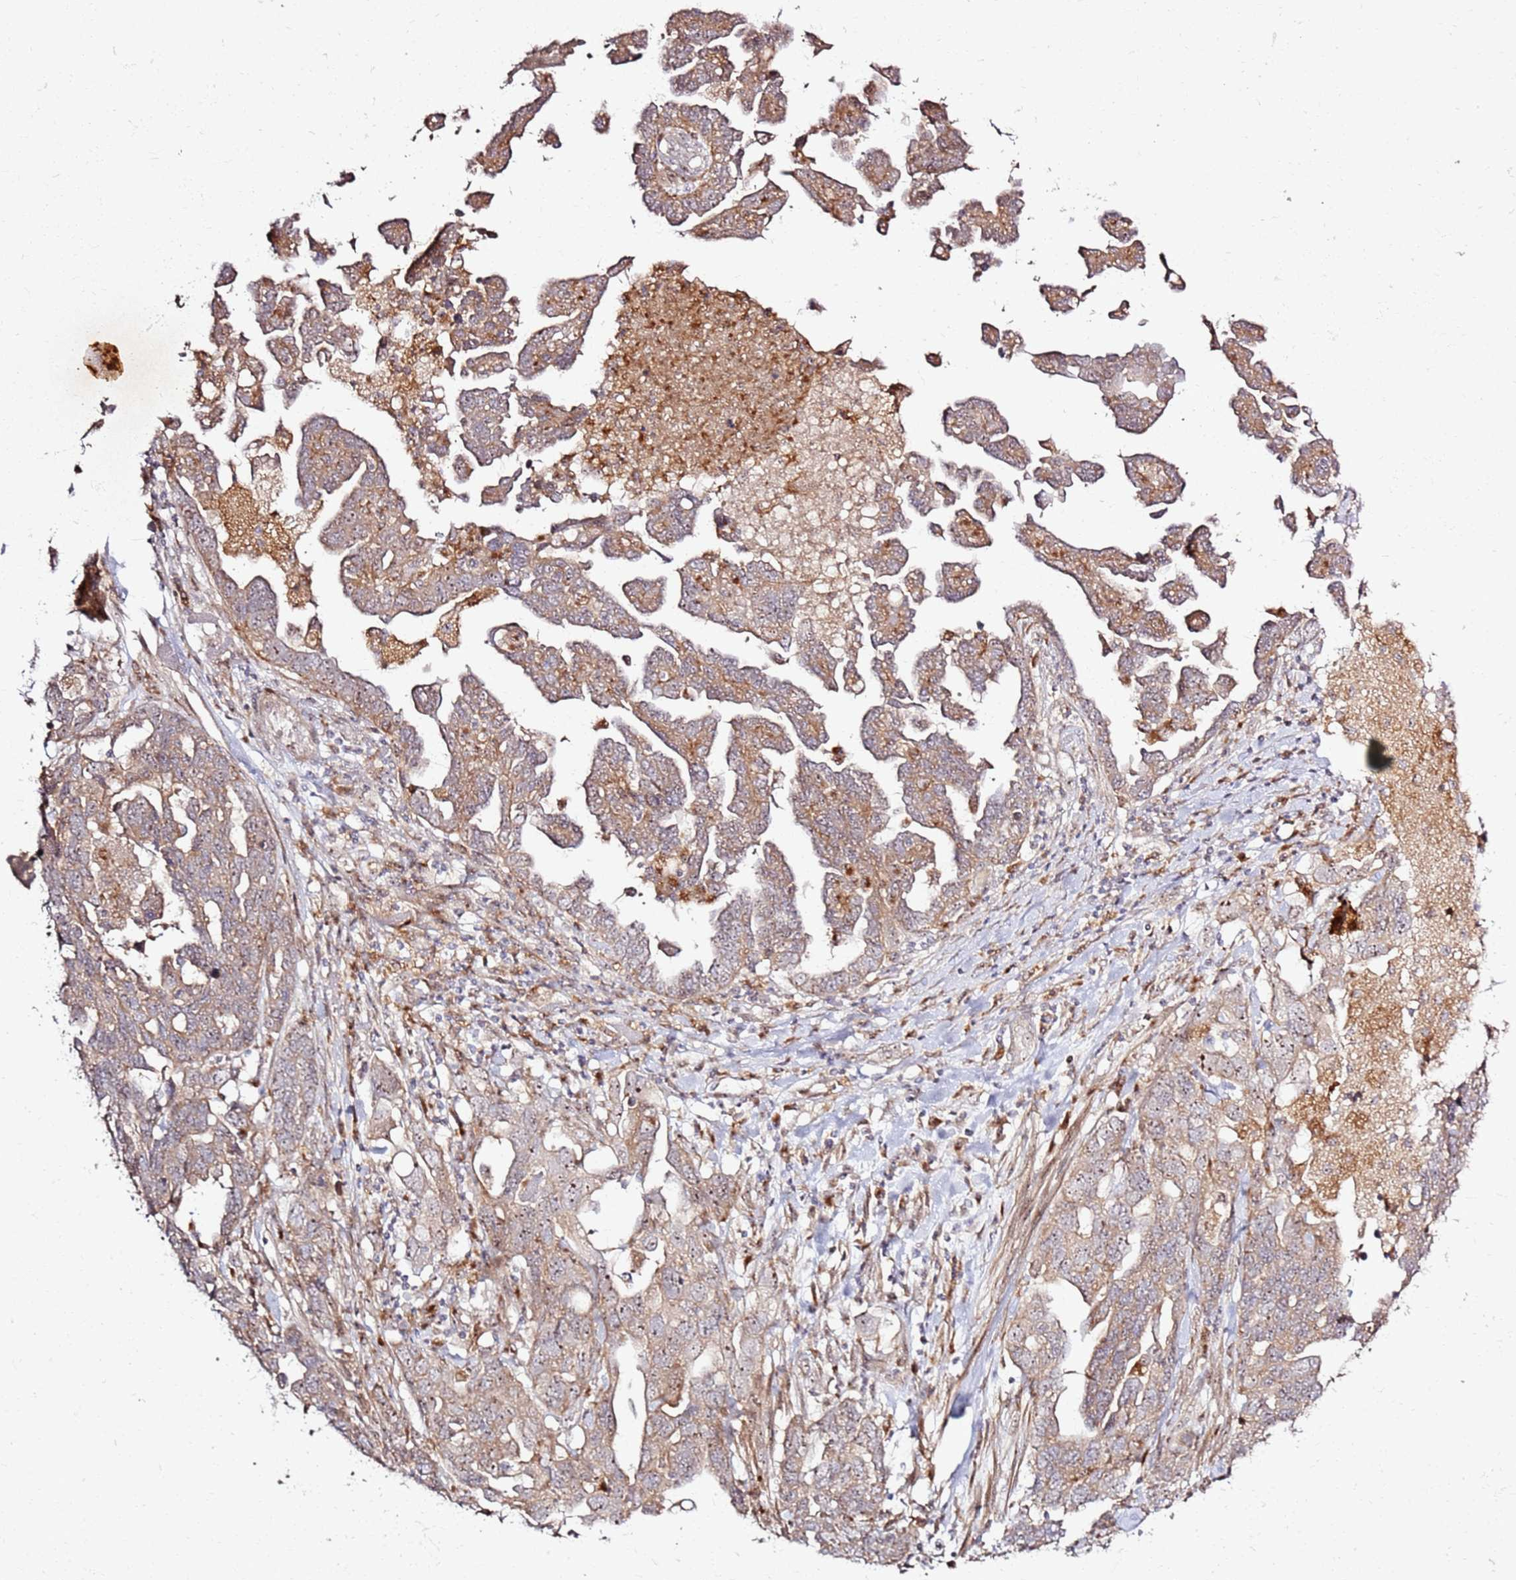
{"staining": {"intensity": "weak", "quantity": "25%-75%", "location": "cytoplasmic/membranous,nuclear"}, "tissue": "ovarian cancer", "cell_type": "Tumor cells", "image_type": "cancer", "snomed": [{"axis": "morphology", "description": "Cystadenocarcinoma, serous, NOS"}, {"axis": "topography", "description": "Ovary"}], "caption": "A histopathology image of human serous cystadenocarcinoma (ovarian) stained for a protein shows weak cytoplasmic/membranous and nuclear brown staining in tumor cells.", "gene": "CNPY1", "patient": {"sex": "female", "age": 54}}